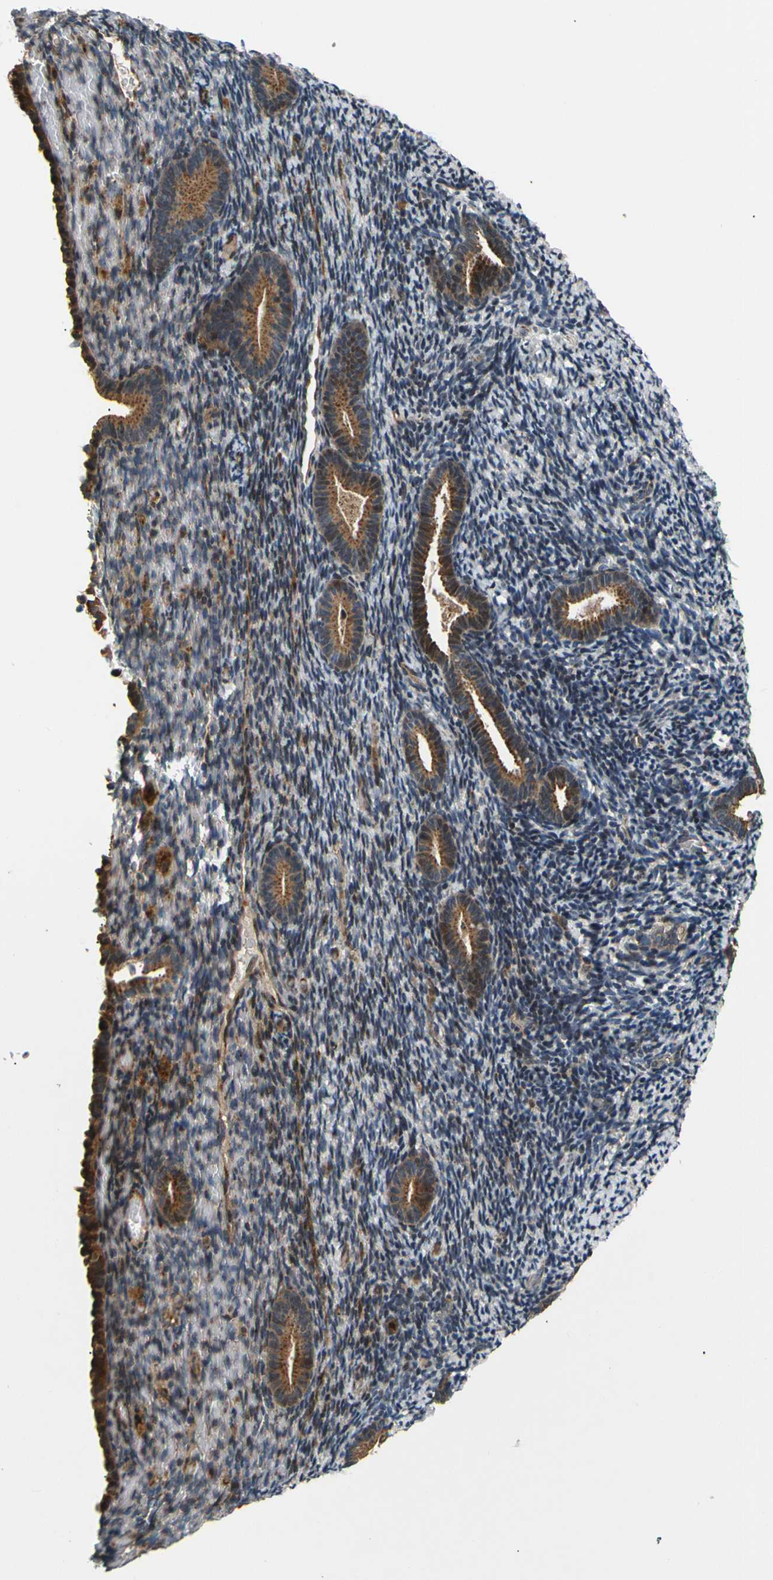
{"staining": {"intensity": "moderate", "quantity": "25%-75%", "location": "cytoplasmic/membranous,nuclear"}, "tissue": "endometrium", "cell_type": "Cells in endometrial stroma", "image_type": "normal", "snomed": [{"axis": "morphology", "description": "Normal tissue, NOS"}, {"axis": "topography", "description": "Endometrium"}], "caption": "Endometrium stained for a protein reveals moderate cytoplasmic/membranous,nuclear positivity in cells in endometrial stroma. The protein is shown in brown color, while the nuclei are stained blue.", "gene": "AKAP9", "patient": {"sex": "female", "age": 51}}